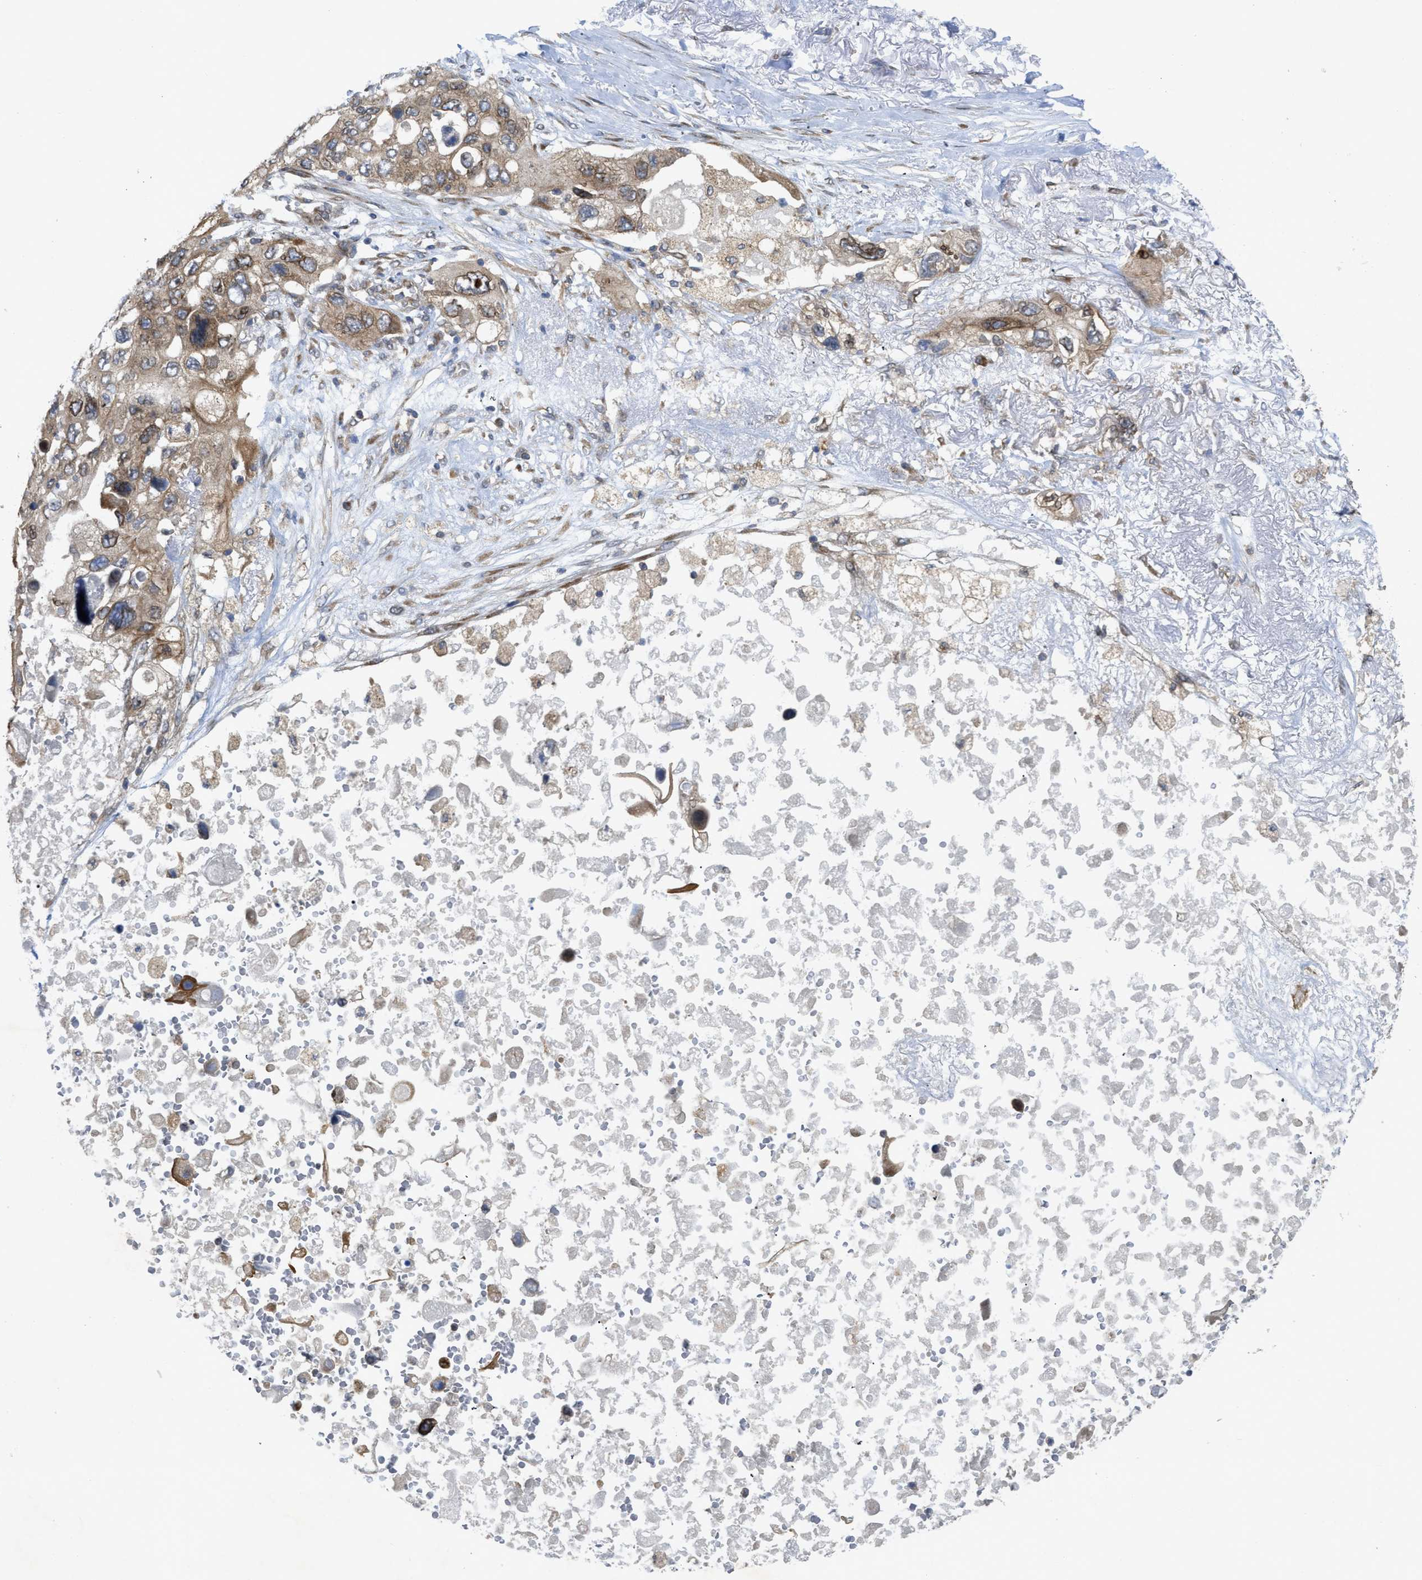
{"staining": {"intensity": "moderate", "quantity": ">75%", "location": "cytoplasmic/membranous"}, "tissue": "lung cancer", "cell_type": "Tumor cells", "image_type": "cancer", "snomed": [{"axis": "morphology", "description": "Squamous cell carcinoma, NOS"}, {"axis": "topography", "description": "Lung"}], "caption": "Immunohistochemistry (IHC) of lung cancer shows medium levels of moderate cytoplasmic/membranous positivity in about >75% of tumor cells. (DAB (3,3'-diaminobenzidine) IHC with brightfield microscopy, high magnification).", "gene": "EIF2AK3", "patient": {"sex": "female", "age": 73}}